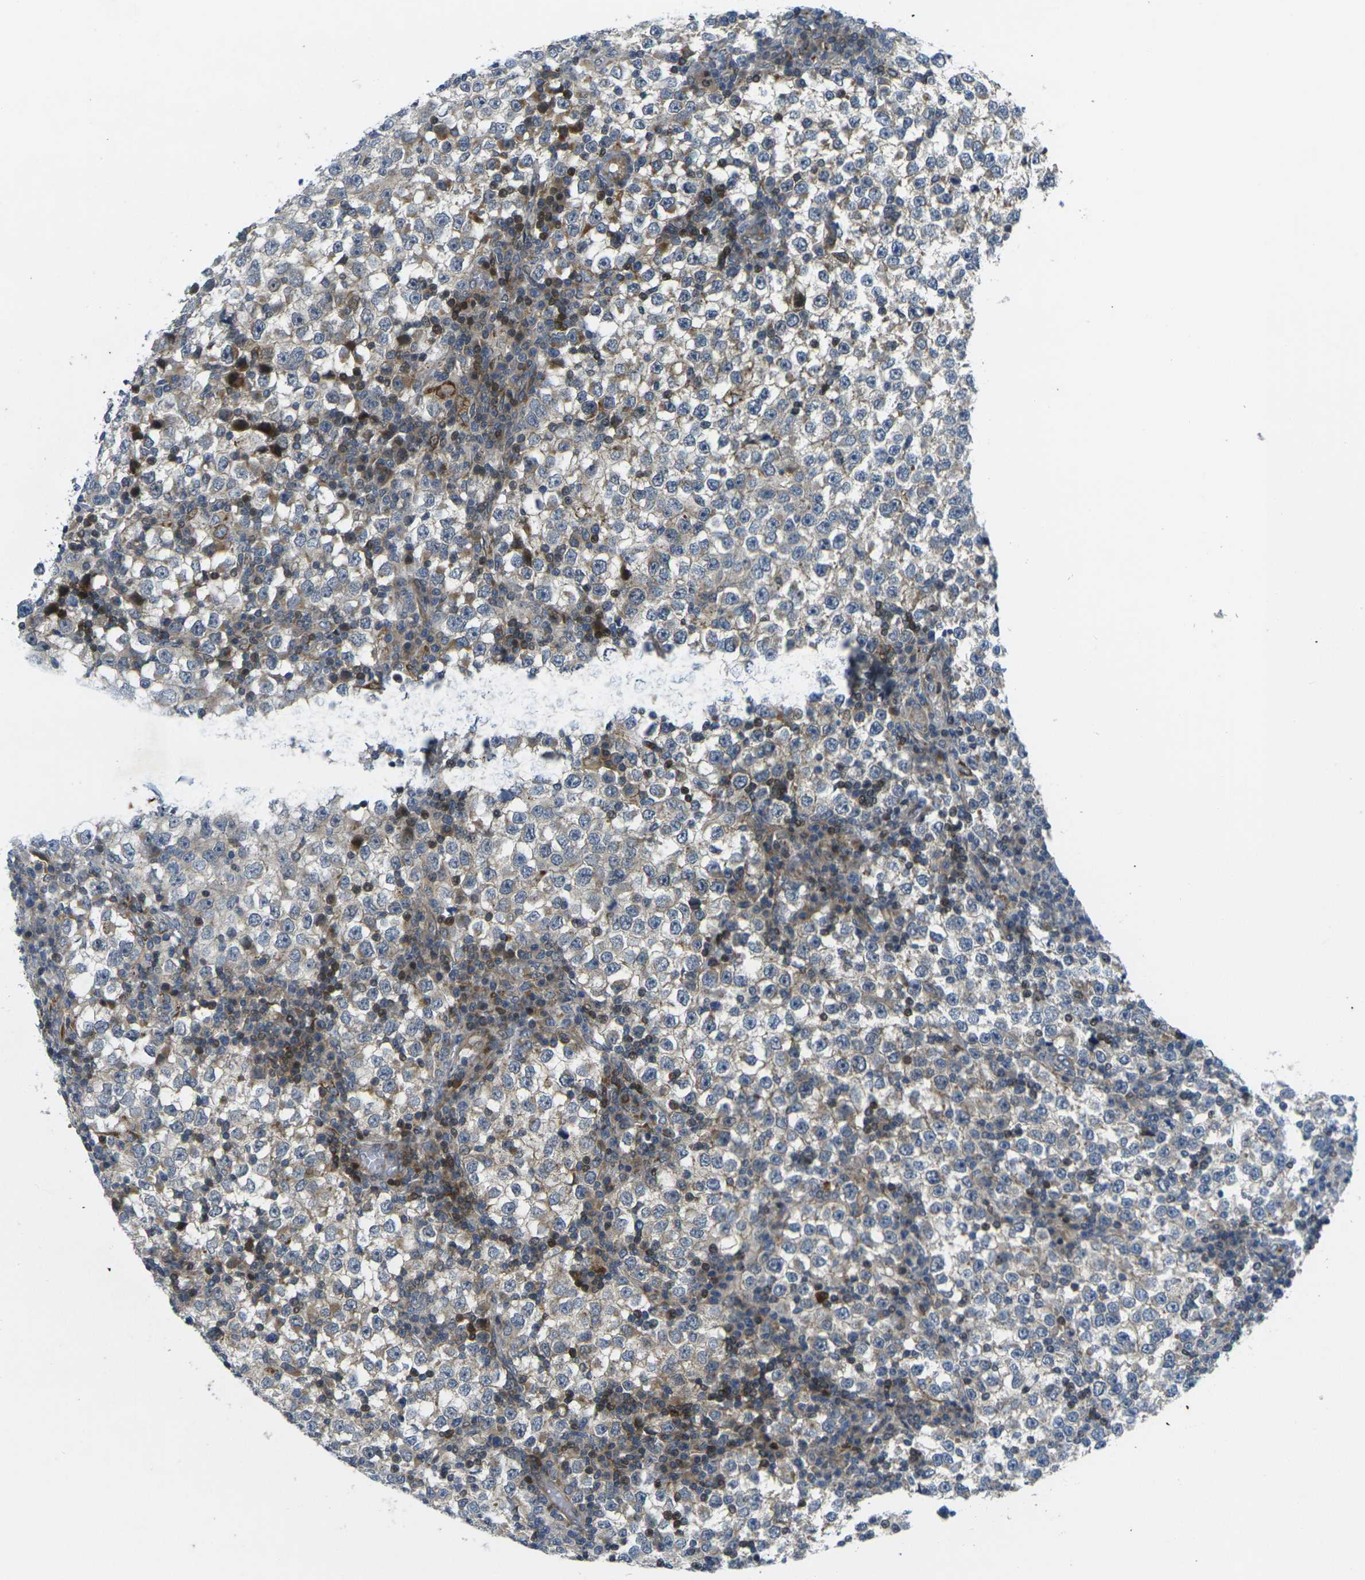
{"staining": {"intensity": "weak", "quantity": ">75%", "location": "cytoplasmic/membranous"}, "tissue": "testis cancer", "cell_type": "Tumor cells", "image_type": "cancer", "snomed": [{"axis": "morphology", "description": "Seminoma, NOS"}, {"axis": "topography", "description": "Testis"}], "caption": "IHC staining of testis cancer (seminoma), which reveals low levels of weak cytoplasmic/membranous staining in about >75% of tumor cells indicating weak cytoplasmic/membranous protein staining. The staining was performed using DAB (brown) for protein detection and nuclei were counterstained in hematoxylin (blue).", "gene": "ROBO2", "patient": {"sex": "male", "age": 65}}